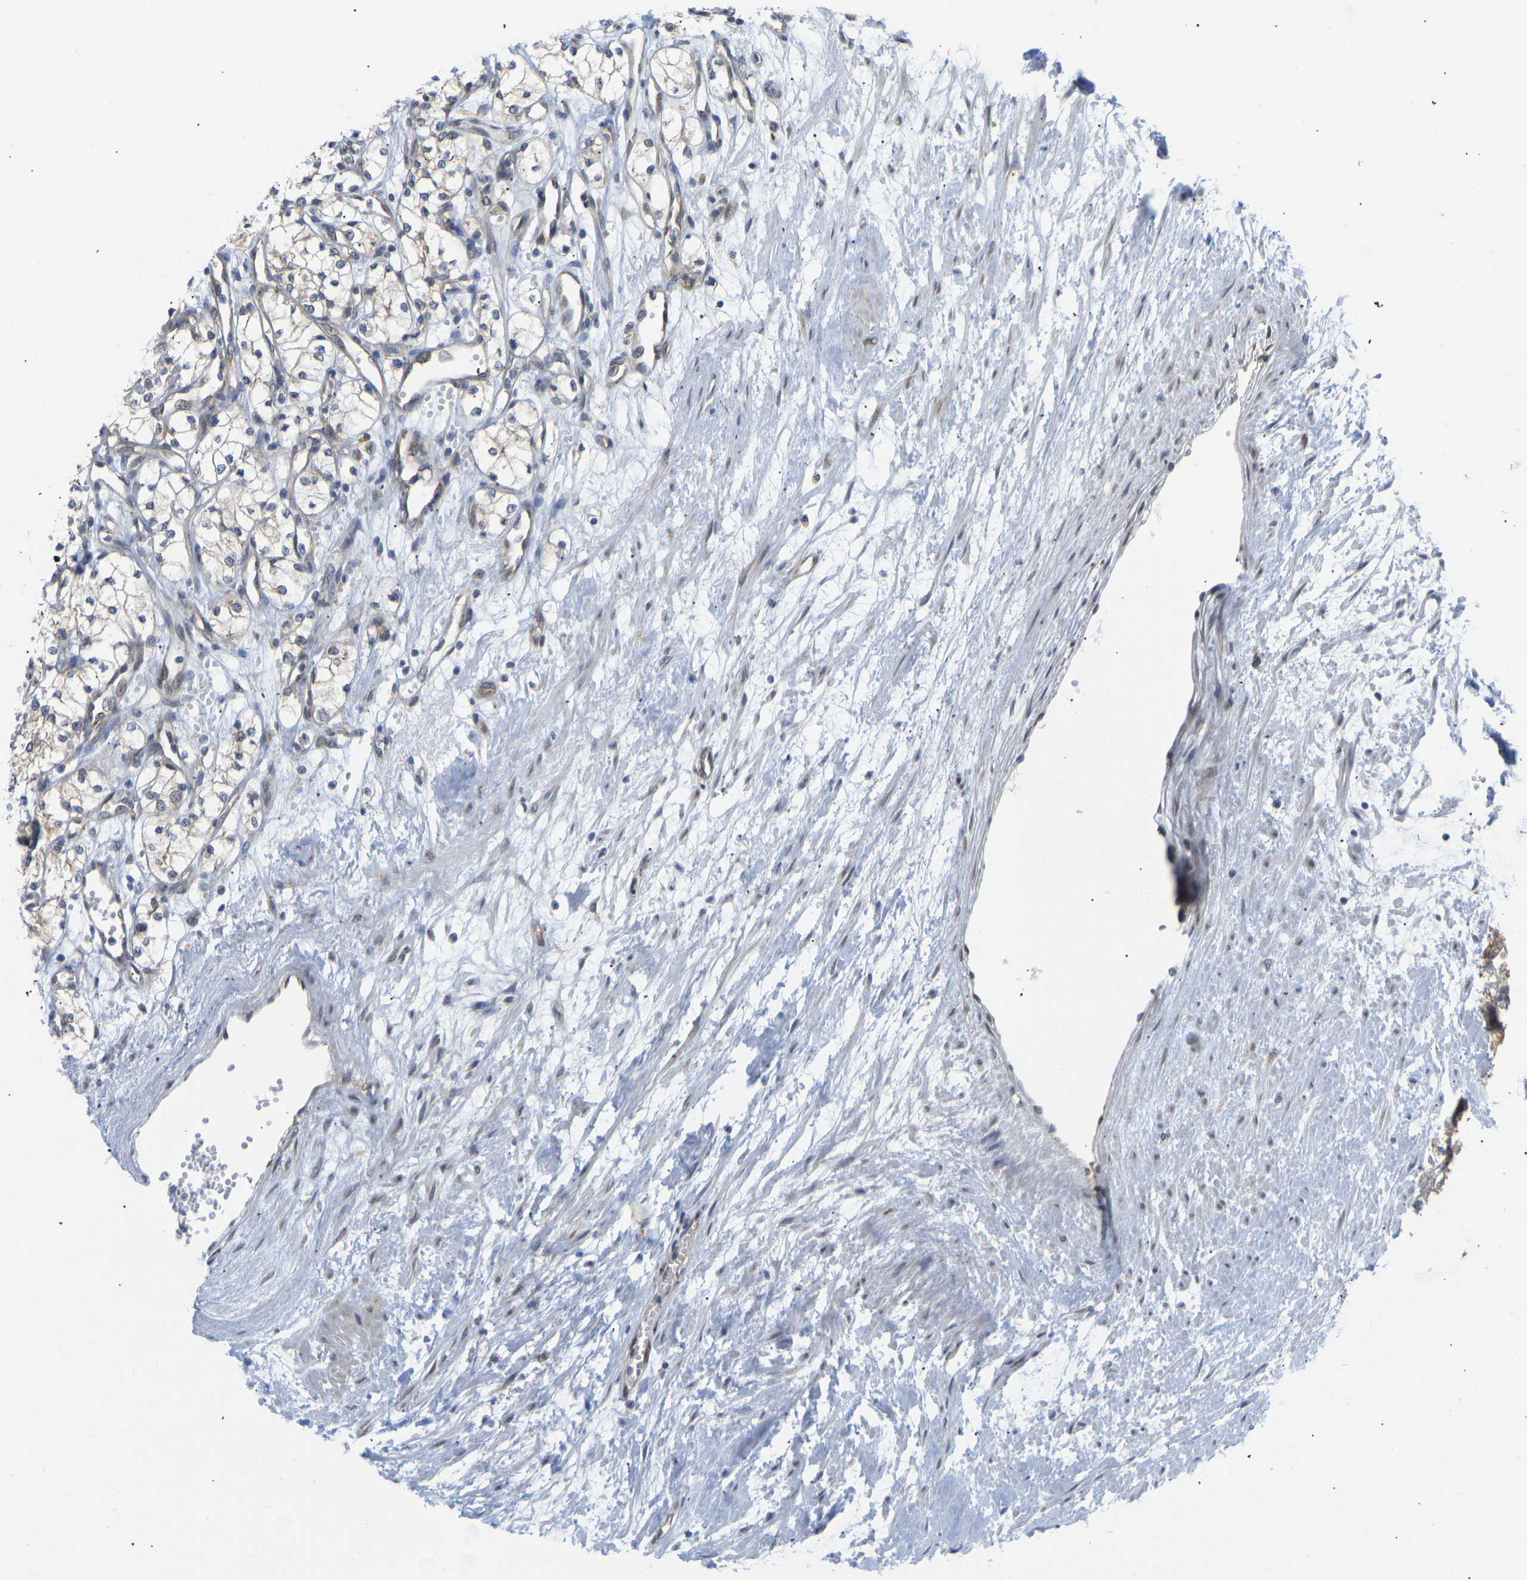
{"staining": {"intensity": "weak", "quantity": "<25%", "location": "cytoplasmic/membranous"}, "tissue": "renal cancer", "cell_type": "Tumor cells", "image_type": "cancer", "snomed": [{"axis": "morphology", "description": "Adenocarcinoma, NOS"}, {"axis": "topography", "description": "Kidney"}], "caption": "The photomicrograph exhibits no significant positivity in tumor cells of renal cancer.", "gene": "BEND3", "patient": {"sex": "male", "age": 59}}